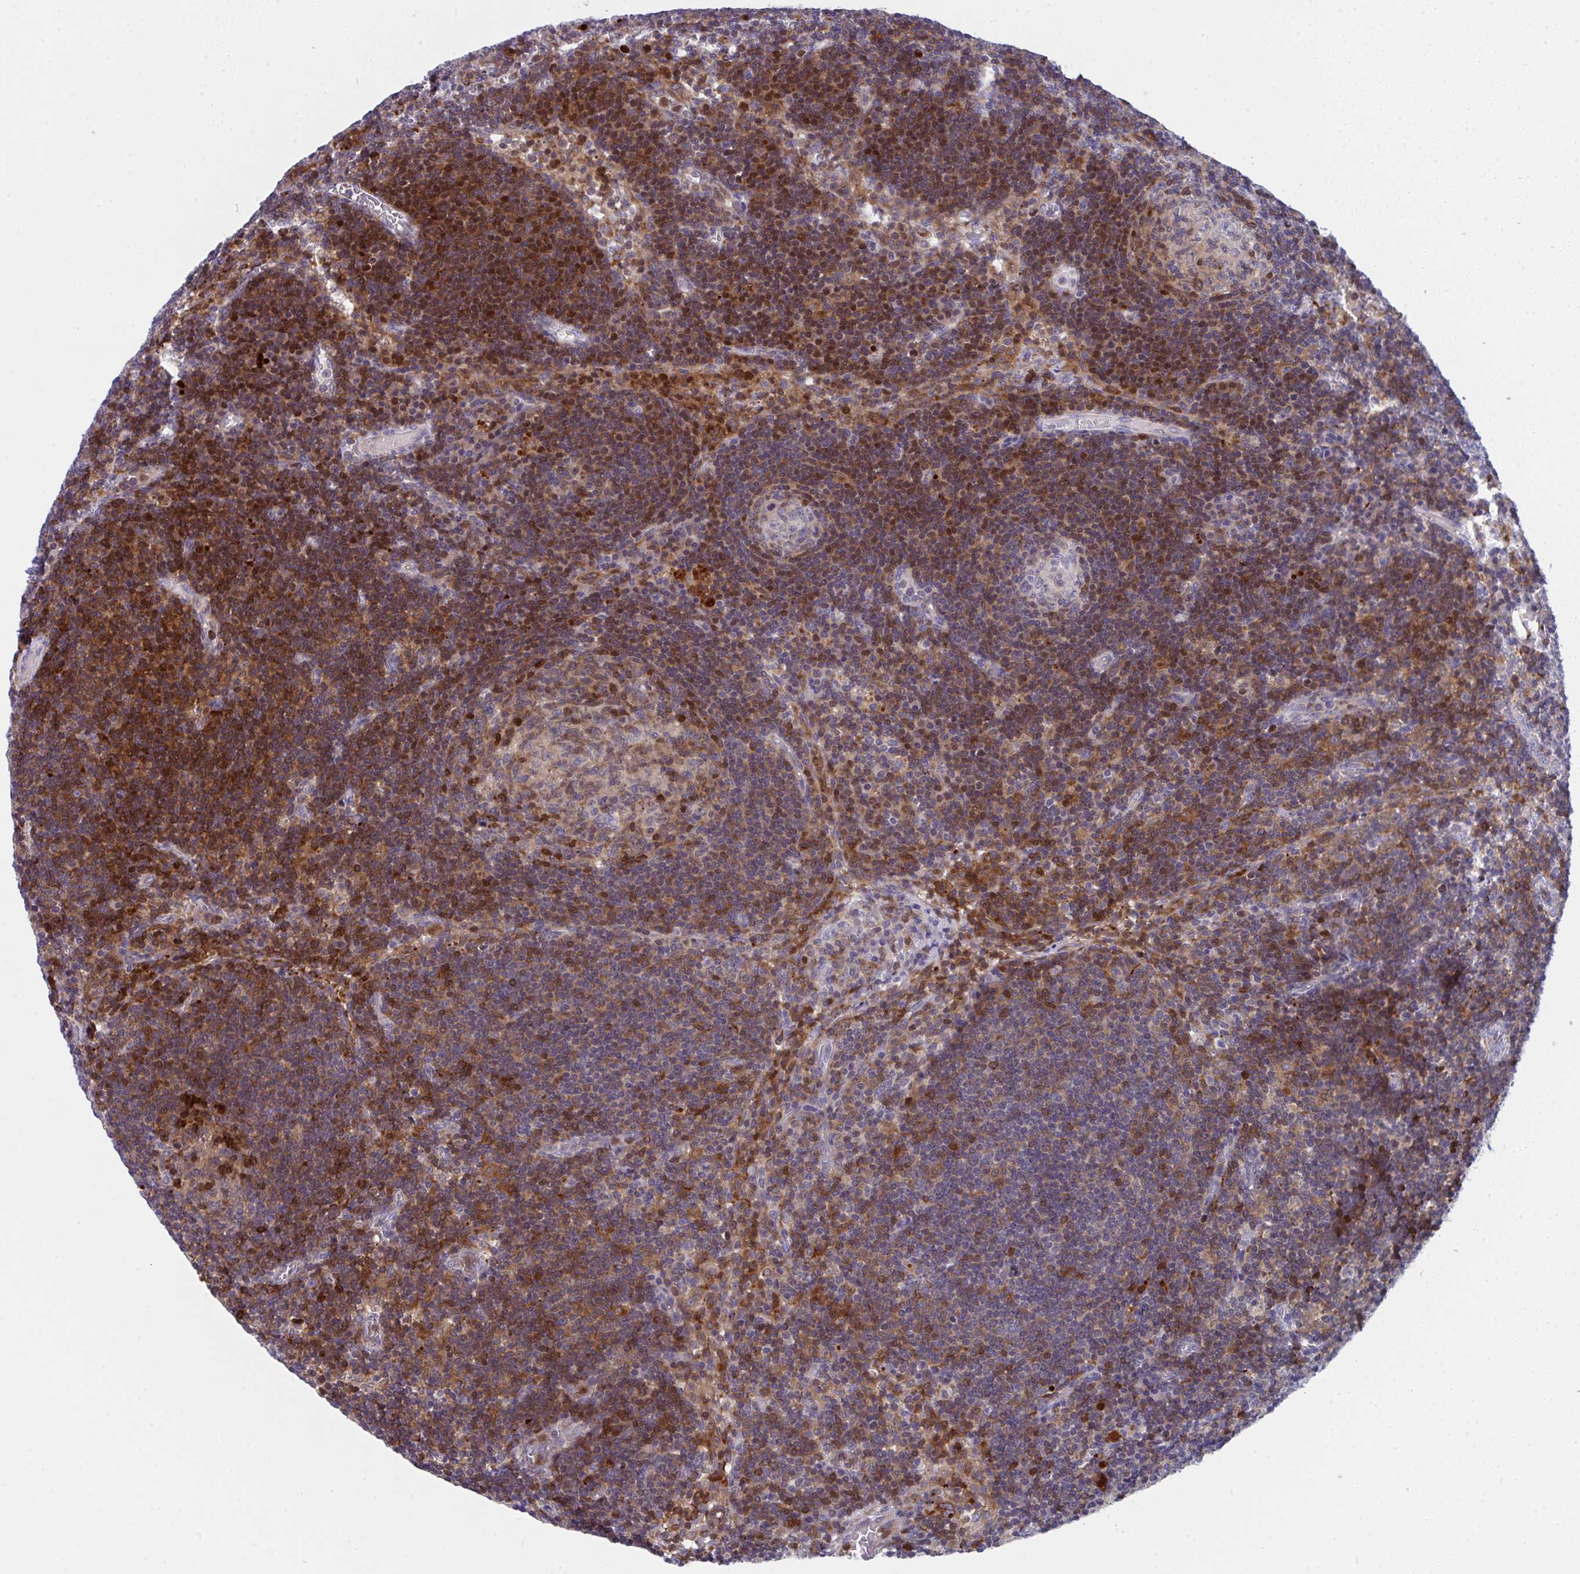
{"staining": {"intensity": "strong", "quantity": "<25%", "location": "cytoplasmic/membranous"}, "tissue": "lymph node", "cell_type": "Germinal center cells", "image_type": "normal", "snomed": [{"axis": "morphology", "description": "Normal tissue, NOS"}, {"axis": "topography", "description": "Lymph node"}], "caption": "A high-resolution micrograph shows immunohistochemistry (IHC) staining of unremarkable lymph node, which shows strong cytoplasmic/membranous staining in approximately <25% of germinal center cells.", "gene": "AOC2", "patient": {"sex": "male", "age": 67}}